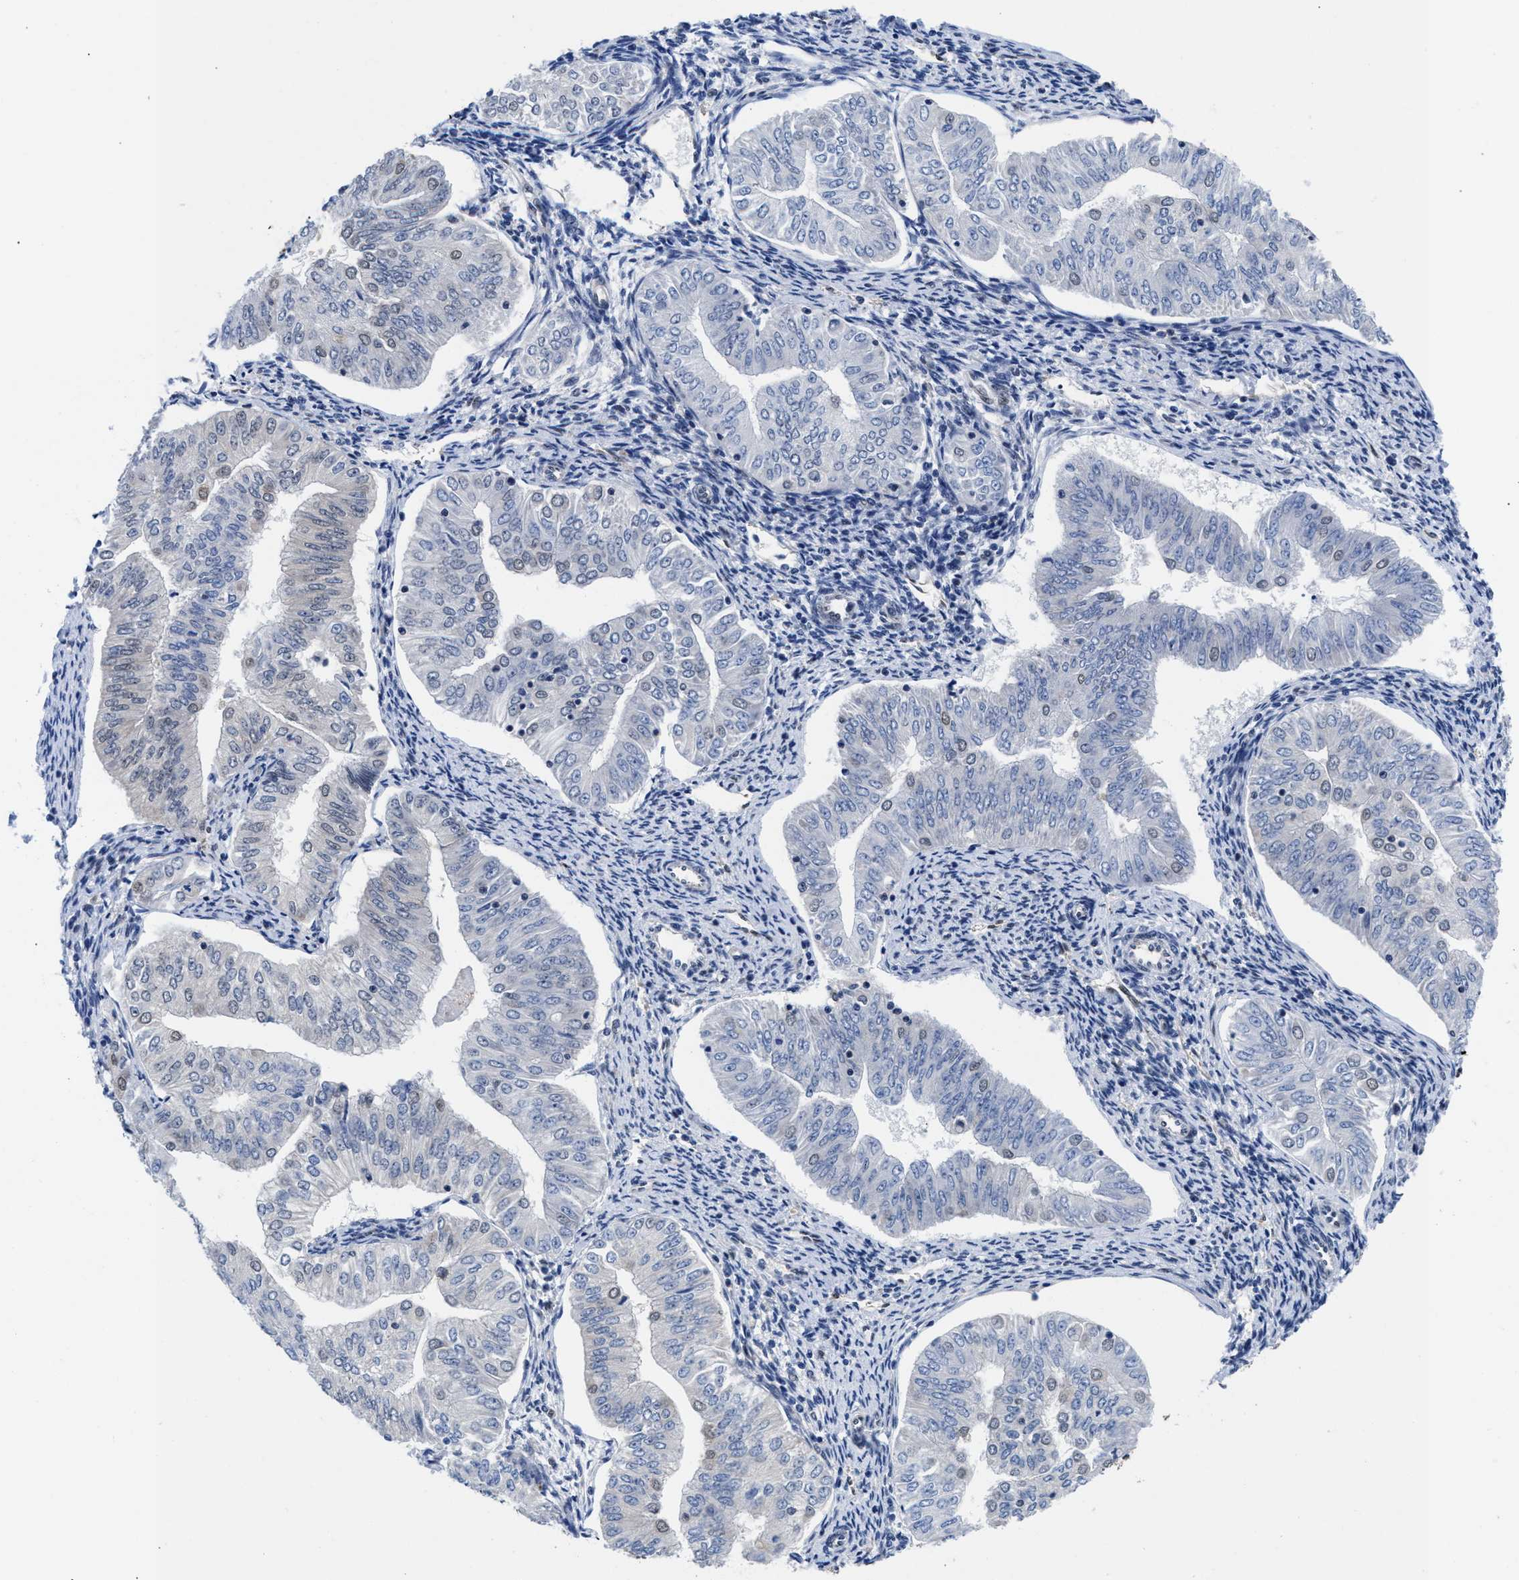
{"staining": {"intensity": "negative", "quantity": "none", "location": "none"}, "tissue": "endometrial cancer", "cell_type": "Tumor cells", "image_type": "cancer", "snomed": [{"axis": "morphology", "description": "Normal tissue, NOS"}, {"axis": "morphology", "description": "Adenocarcinoma, NOS"}, {"axis": "topography", "description": "Endometrium"}], "caption": "Human adenocarcinoma (endometrial) stained for a protein using immunohistochemistry (IHC) displays no expression in tumor cells.", "gene": "ACLY", "patient": {"sex": "female", "age": 53}}